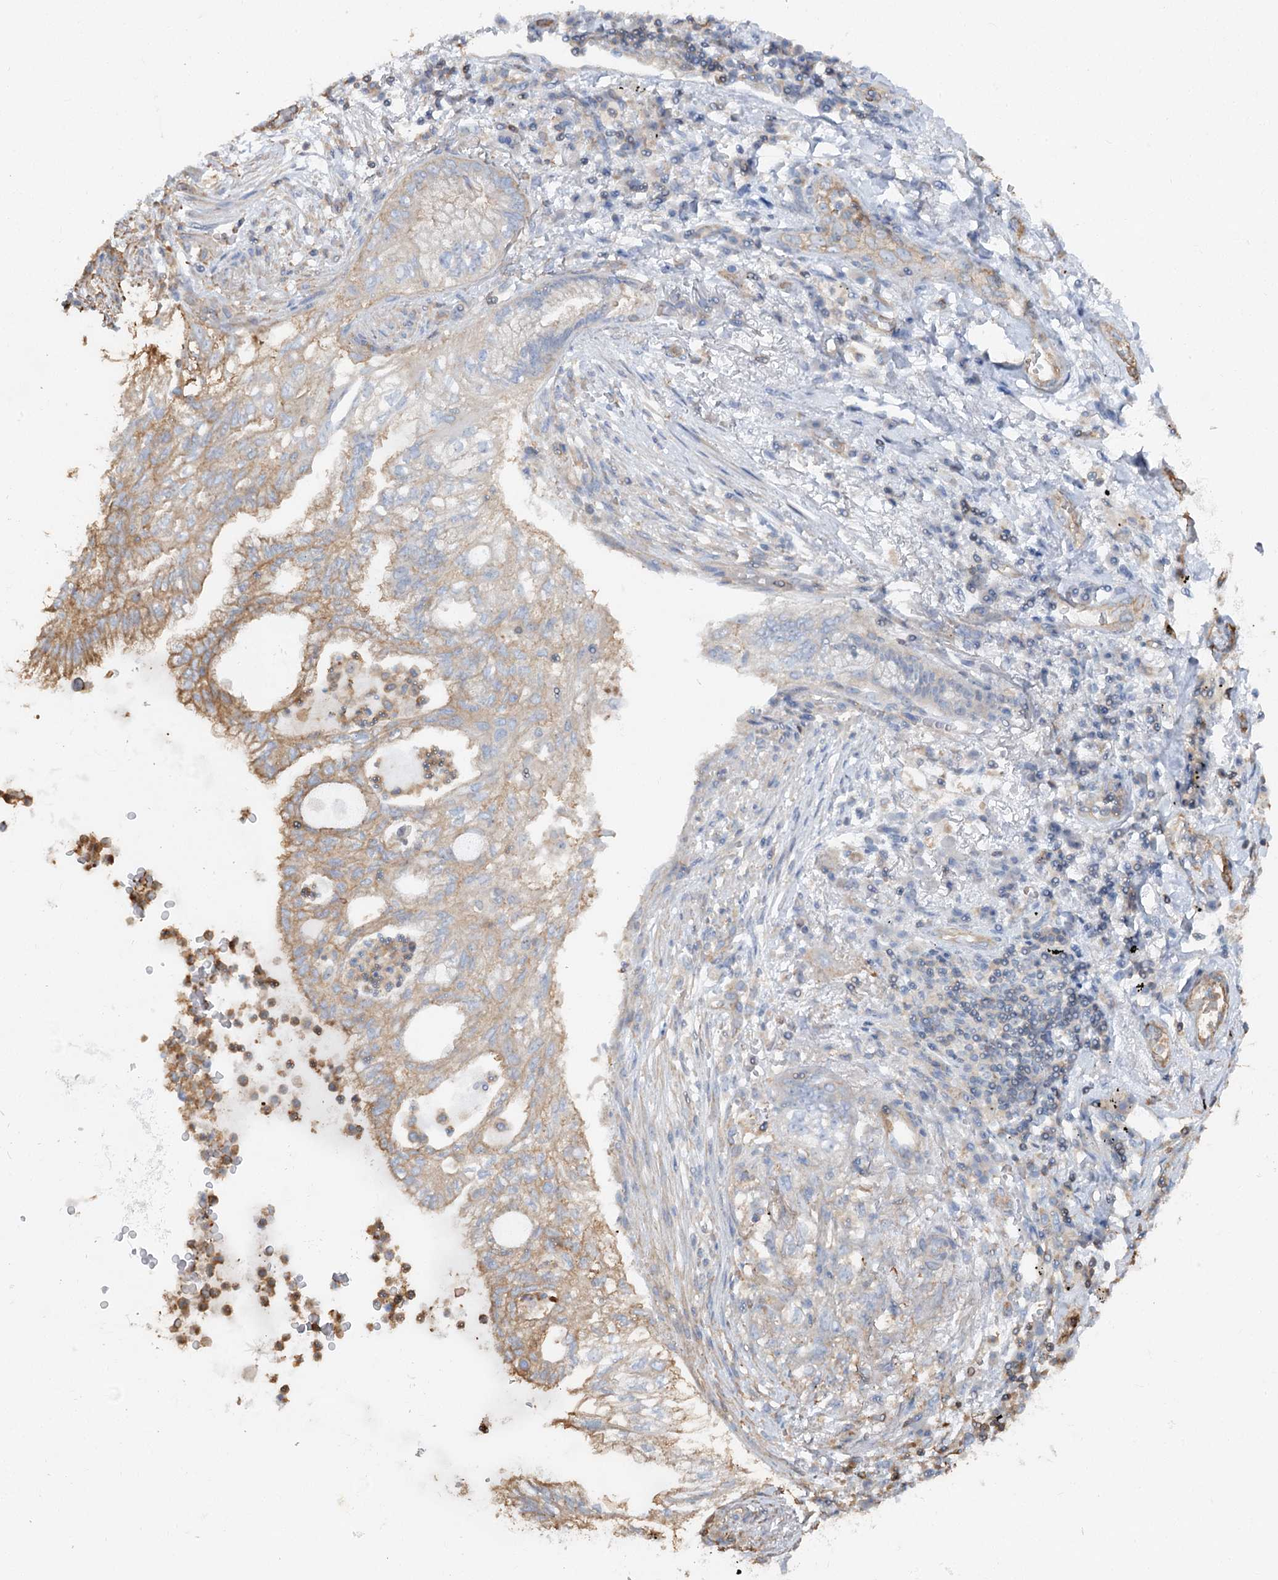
{"staining": {"intensity": "moderate", "quantity": "<25%", "location": "cytoplasmic/membranous"}, "tissue": "lung cancer", "cell_type": "Tumor cells", "image_type": "cancer", "snomed": [{"axis": "morphology", "description": "Adenocarcinoma, NOS"}, {"axis": "topography", "description": "Lung"}], "caption": "IHC image of neoplastic tissue: lung adenocarcinoma stained using IHC reveals low levels of moderate protein expression localized specifically in the cytoplasmic/membranous of tumor cells, appearing as a cytoplasmic/membranous brown color.", "gene": "WDR36", "patient": {"sex": "female", "age": 70}}